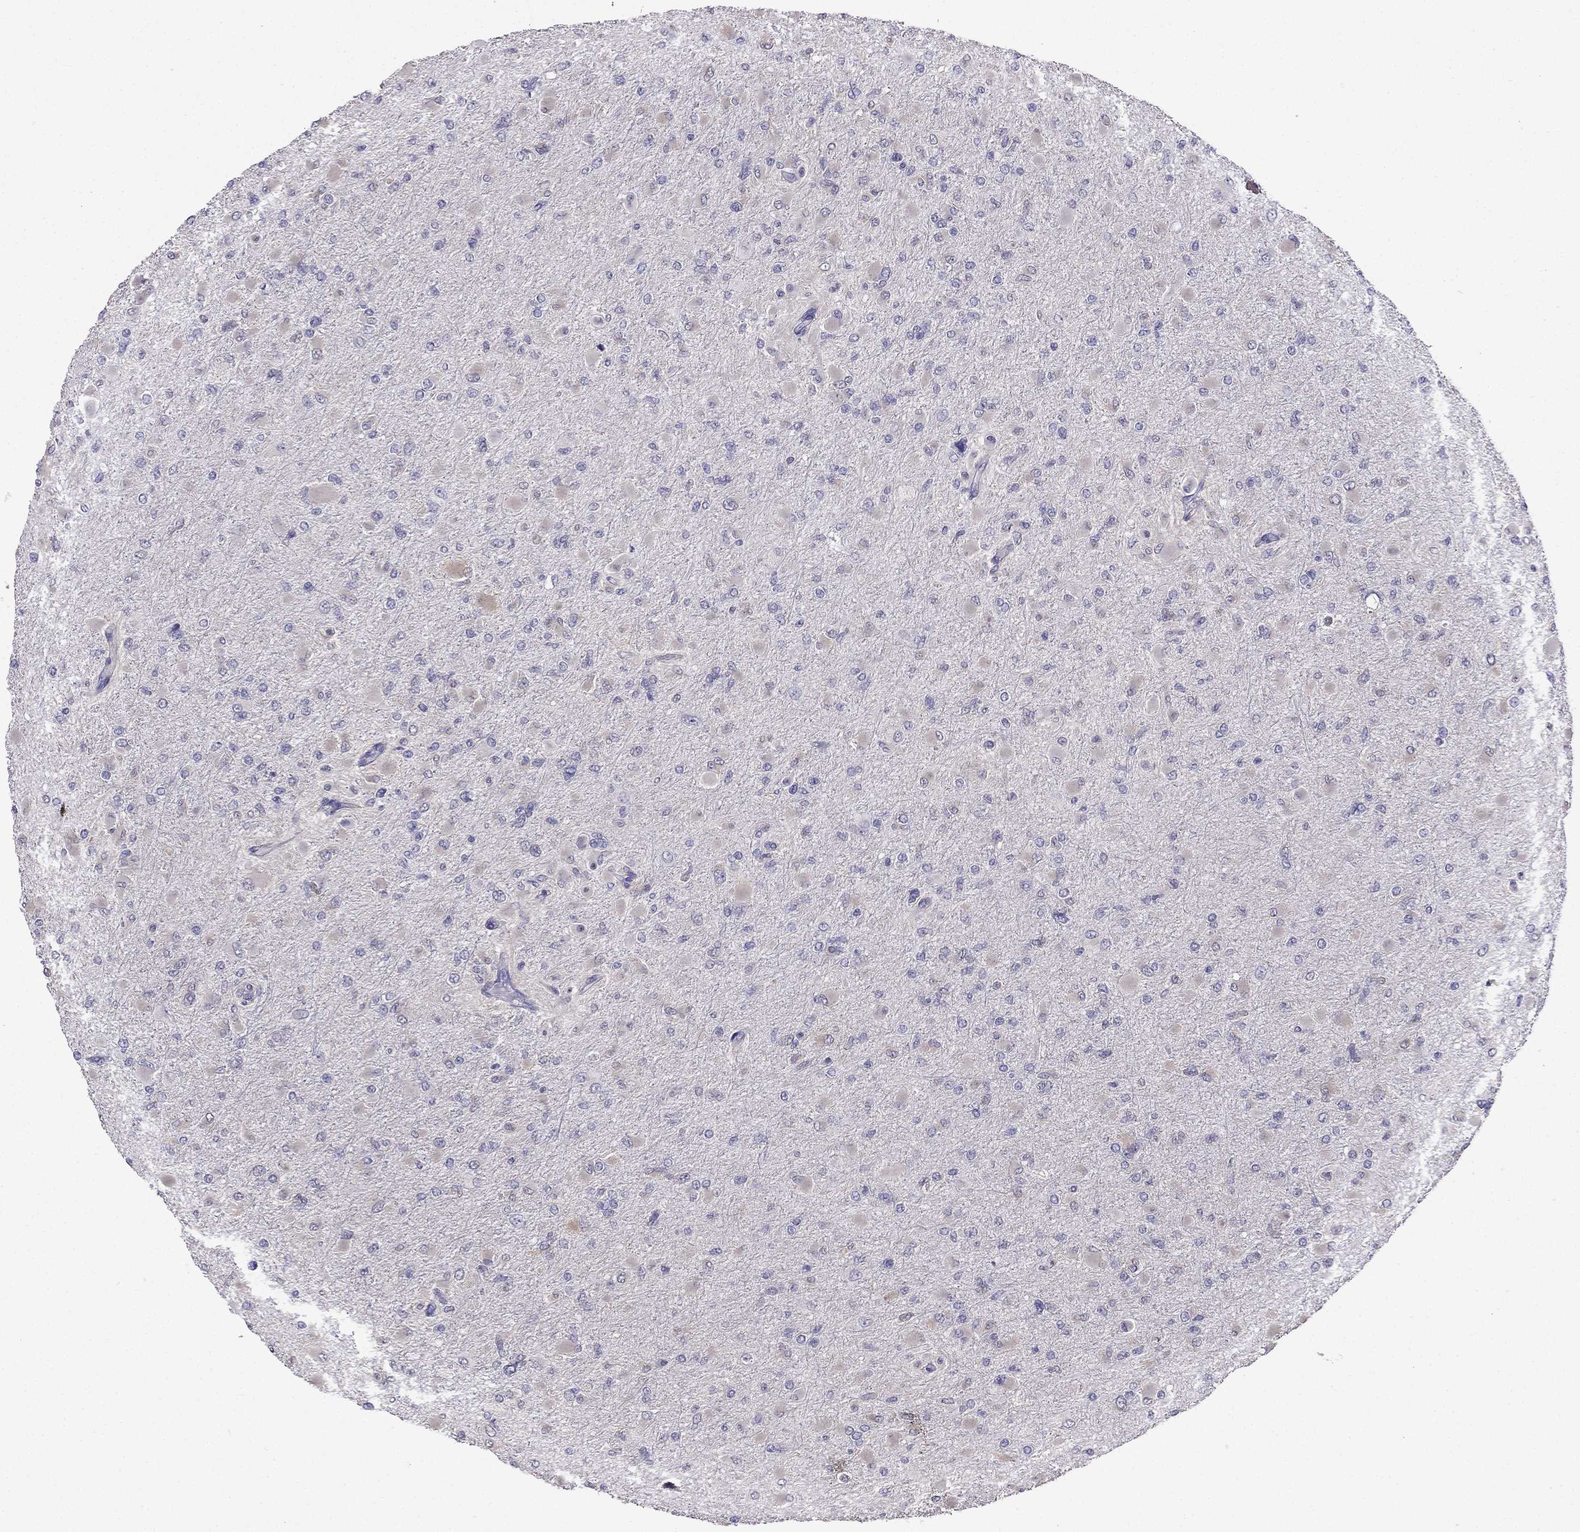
{"staining": {"intensity": "negative", "quantity": "none", "location": "none"}, "tissue": "glioma", "cell_type": "Tumor cells", "image_type": "cancer", "snomed": [{"axis": "morphology", "description": "Glioma, malignant, High grade"}, {"axis": "topography", "description": "Cerebral cortex"}], "caption": "A micrograph of human glioma is negative for staining in tumor cells. The staining was performed using DAB to visualize the protein expression in brown, while the nuclei were stained in blue with hematoxylin (Magnification: 20x).", "gene": "SCNN1D", "patient": {"sex": "female", "age": 36}}